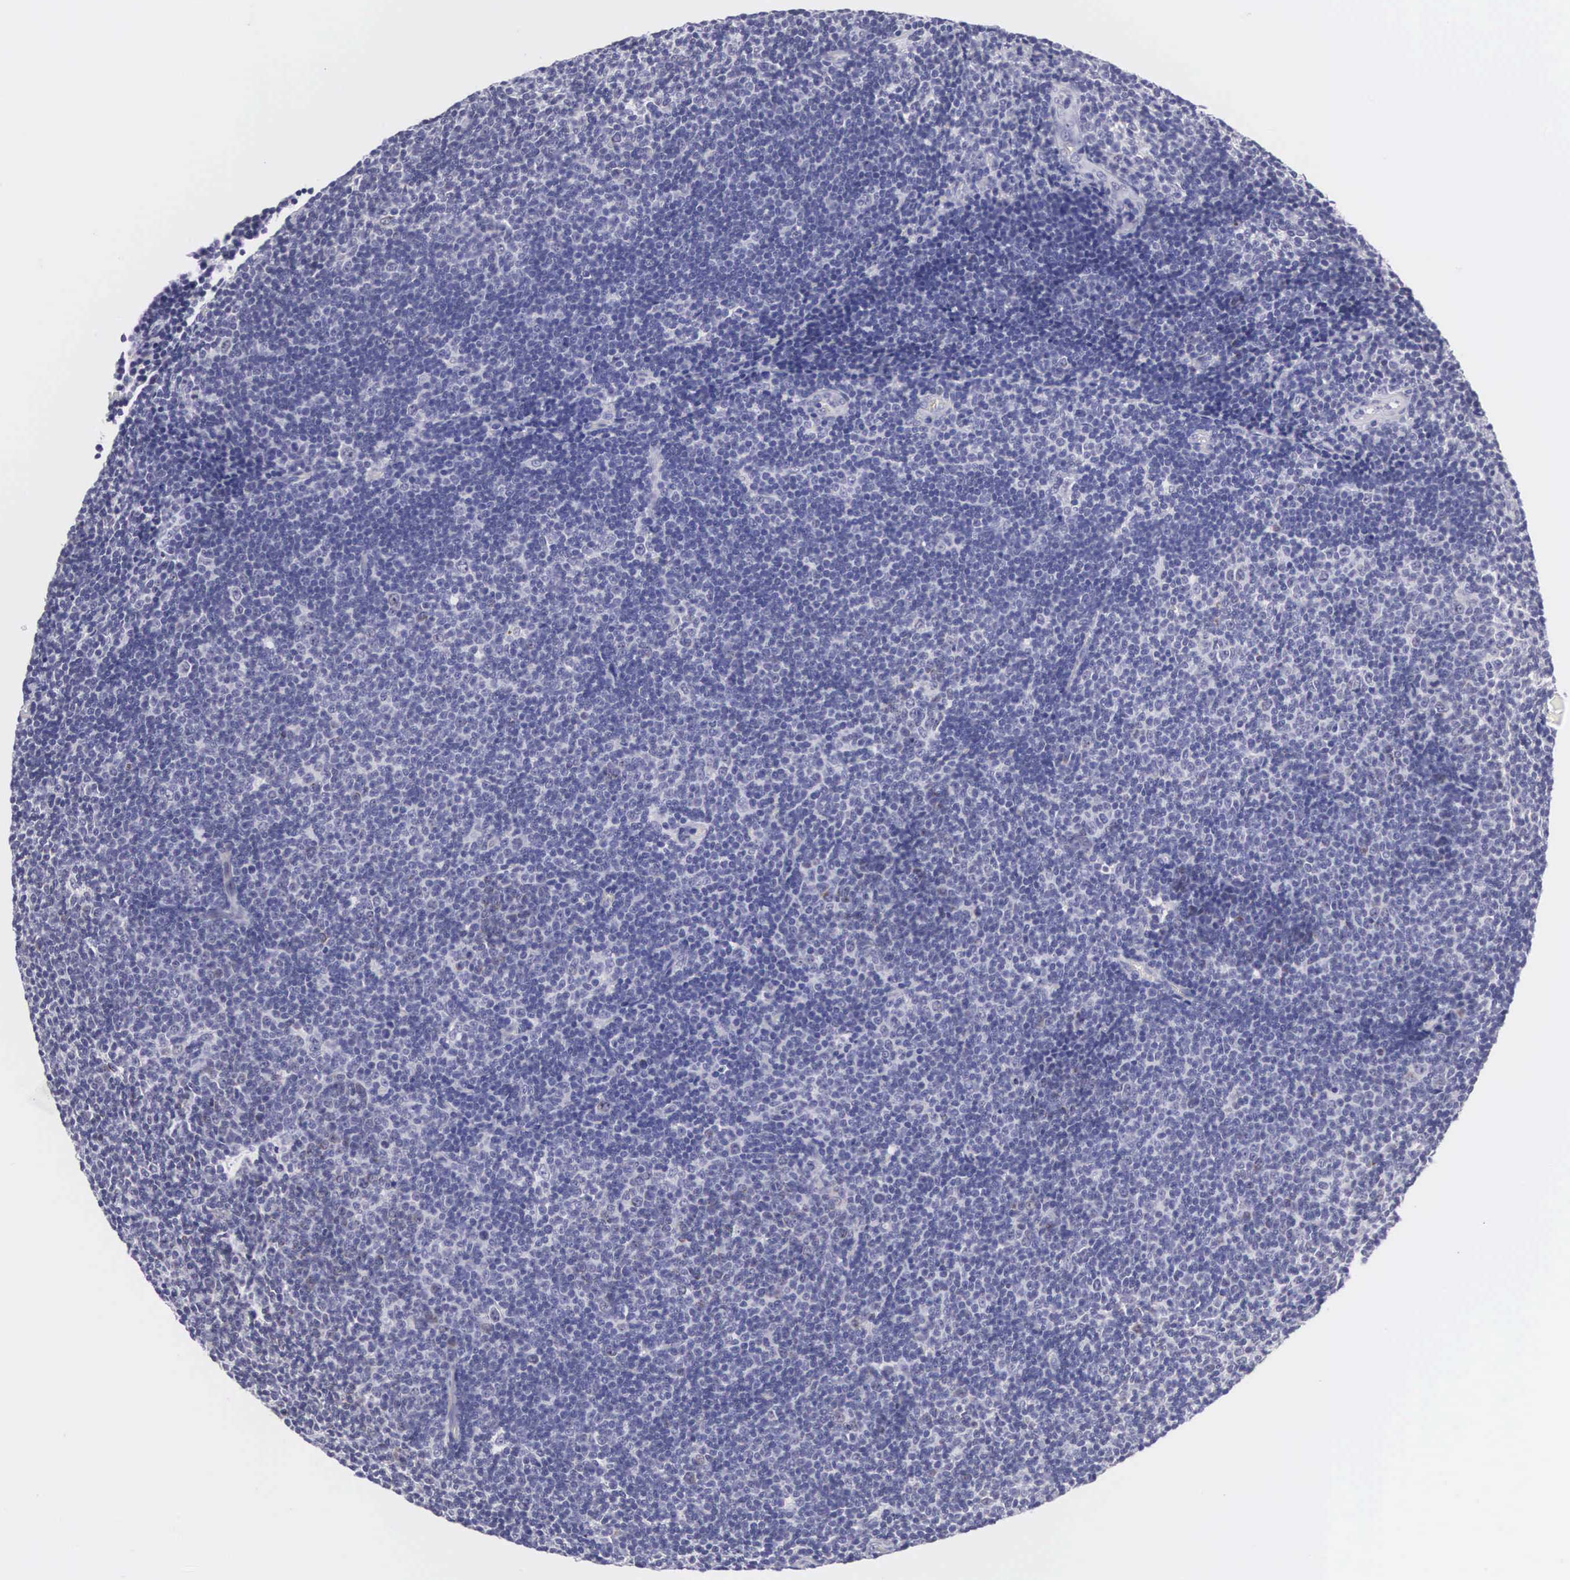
{"staining": {"intensity": "negative", "quantity": "none", "location": "none"}, "tissue": "lymphoma", "cell_type": "Tumor cells", "image_type": "cancer", "snomed": [{"axis": "morphology", "description": "Malignant lymphoma, non-Hodgkin's type, Low grade"}, {"axis": "topography", "description": "Lymph node"}], "caption": "There is no significant expression in tumor cells of lymphoma.", "gene": "SOX11", "patient": {"sex": "male", "age": 49}}